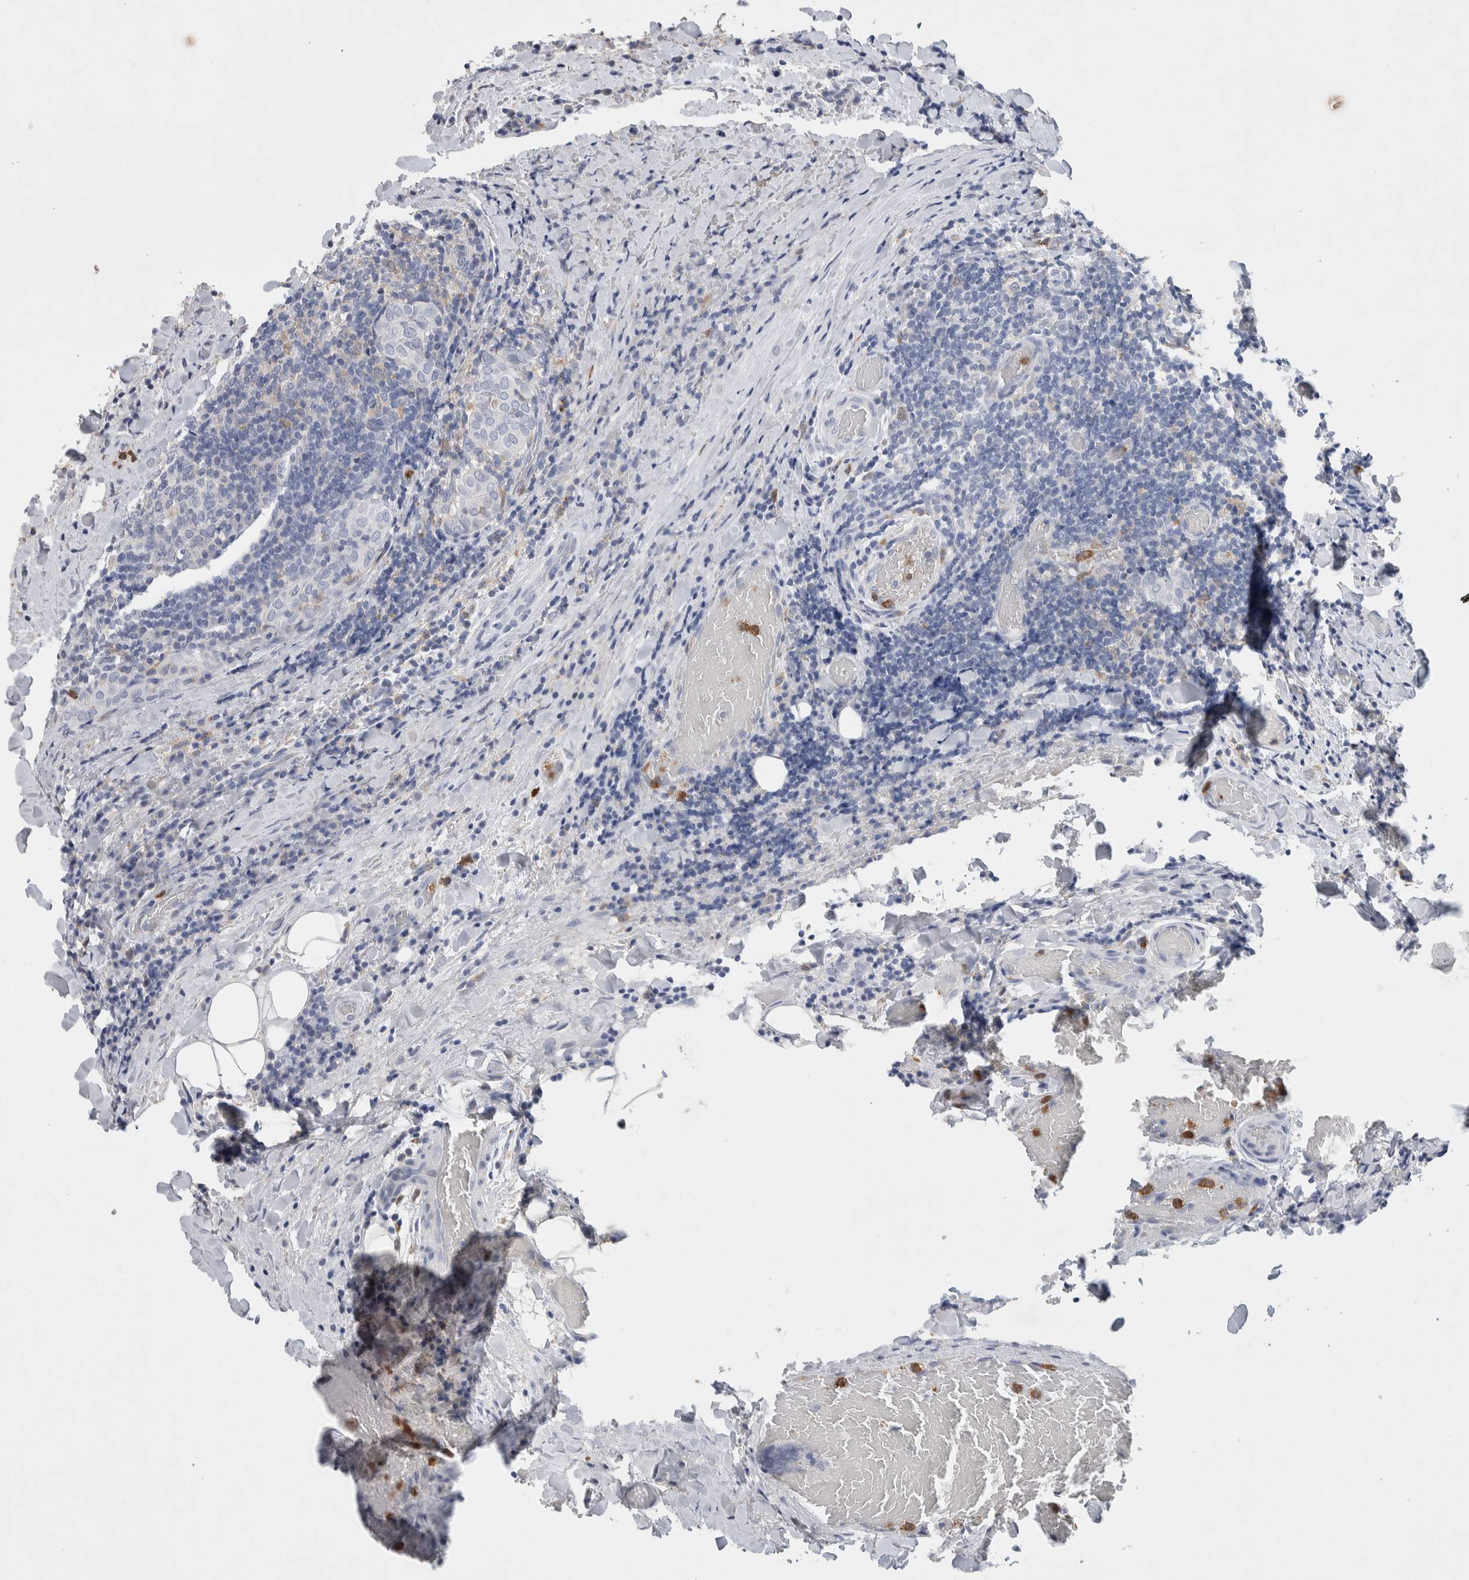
{"staining": {"intensity": "negative", "quantity": "none", "location": "none"}, "tissue": "thyroid cancer", "cell_type": "Tumor cells", "image_type": "cancer", "snomed": [{"axis": "morphology", "description": "Normal tissue, NOS"}, {"axis": "morphology", "description": "Papillary adenocarcinoma, NOS"}, {"axis": "topography", "description": "Thyroid gland"}], "caption": "A histopathology image of papillary adenocarcinoma (thyroid) stained for a protein reveals no brown staining in tumor cells. Brightfield microscopy of IHC stained with DAB (3,3'-diaminobenzidine) (brown) and hematoxylin (blue), captured at high magnification.", "gene": "NCF2", "patient": {"sex": "female", "age": 30}}